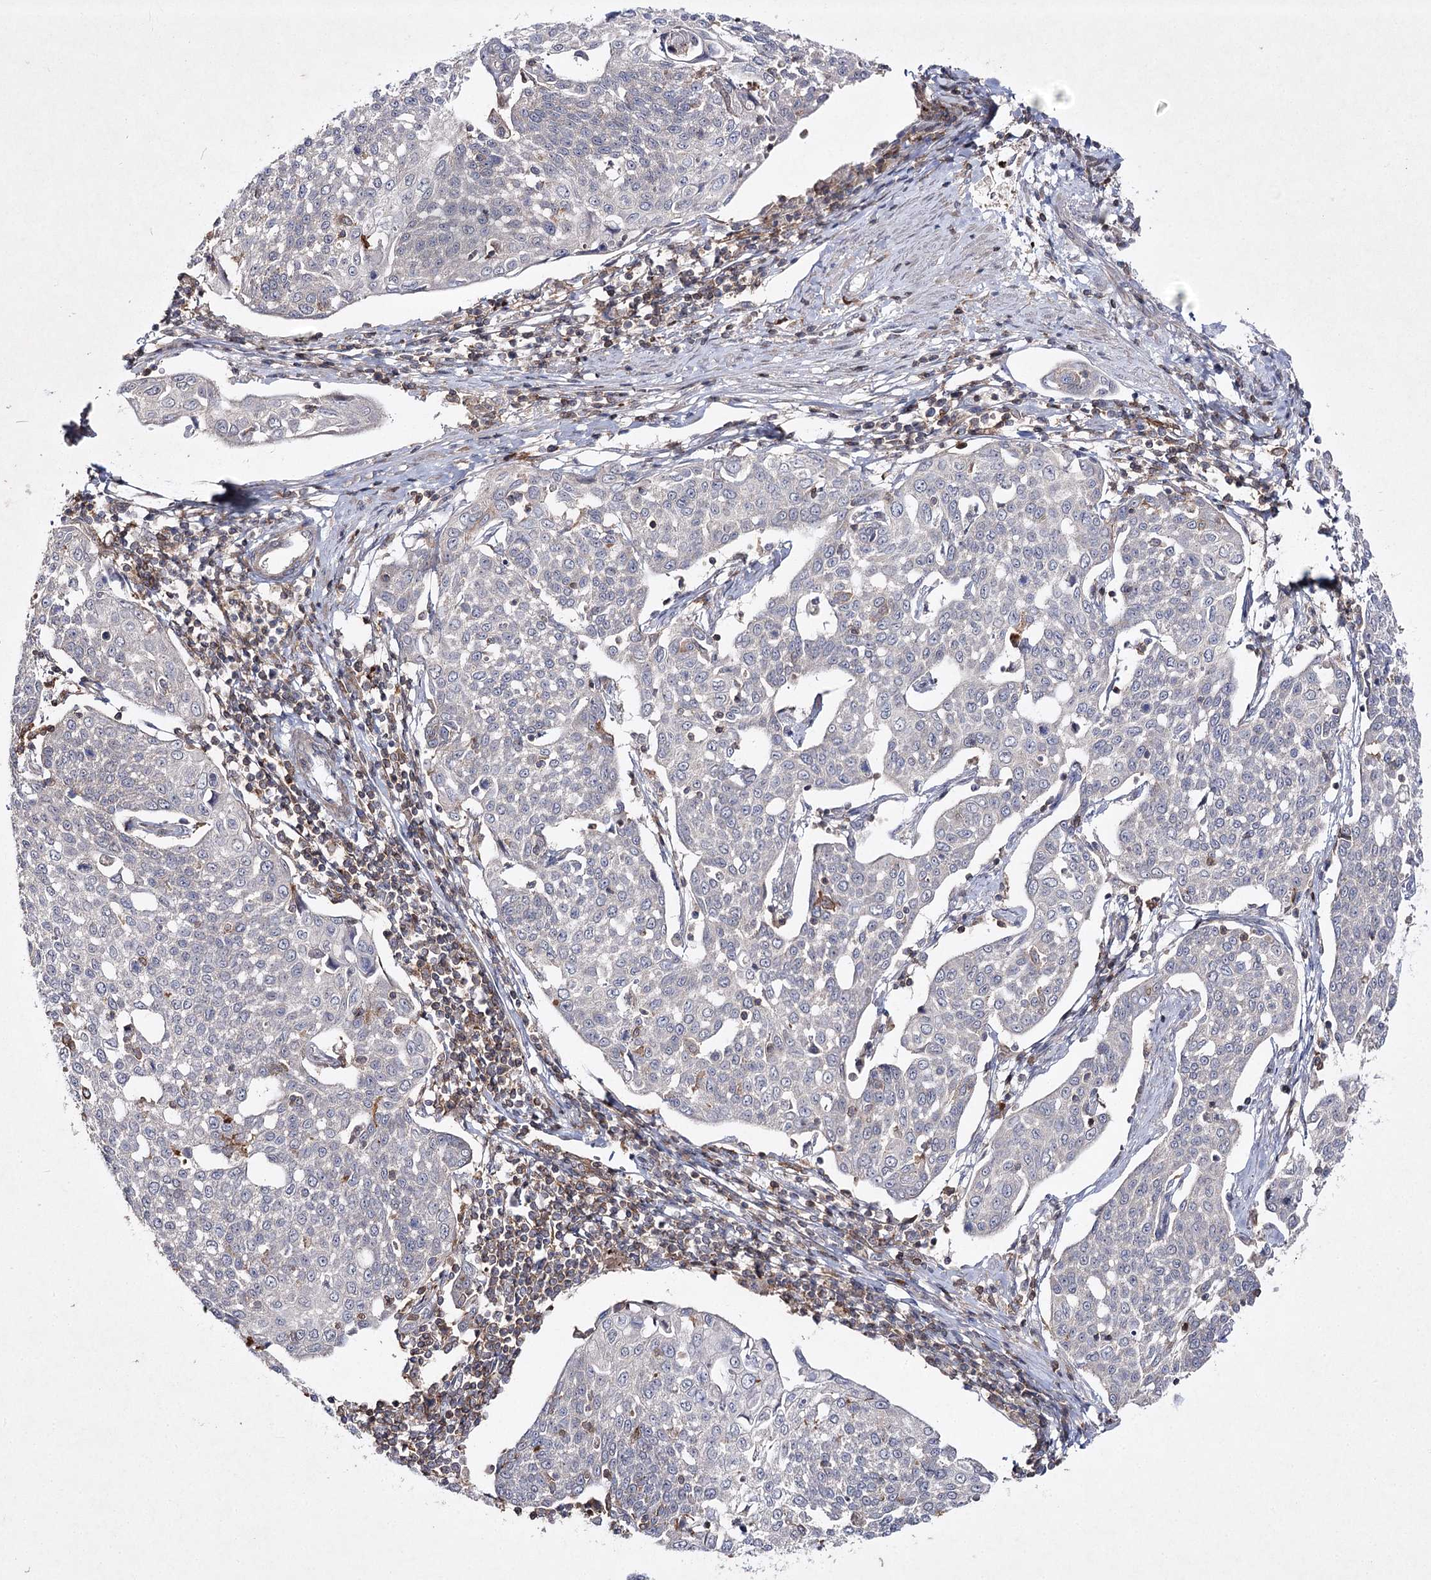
{"staining": {"intensity": "negative", "quantity": "none", "location": "none"}, "tissue": "cervical cancer", "cell_type": "Tumor cells", "image_type": "cancer", "snomed": [{"axis": "morphology", "description": "Squamous cell carcinoma, NOS"}, {"axis": "topography", "description": "Cervix"}], "caption": "The image shows no significant staining in tumor cells of cervical cancer (squamous cell carcinoma).", "gene": "CIB2", "patient": {"sex": "female", "age": 34}}